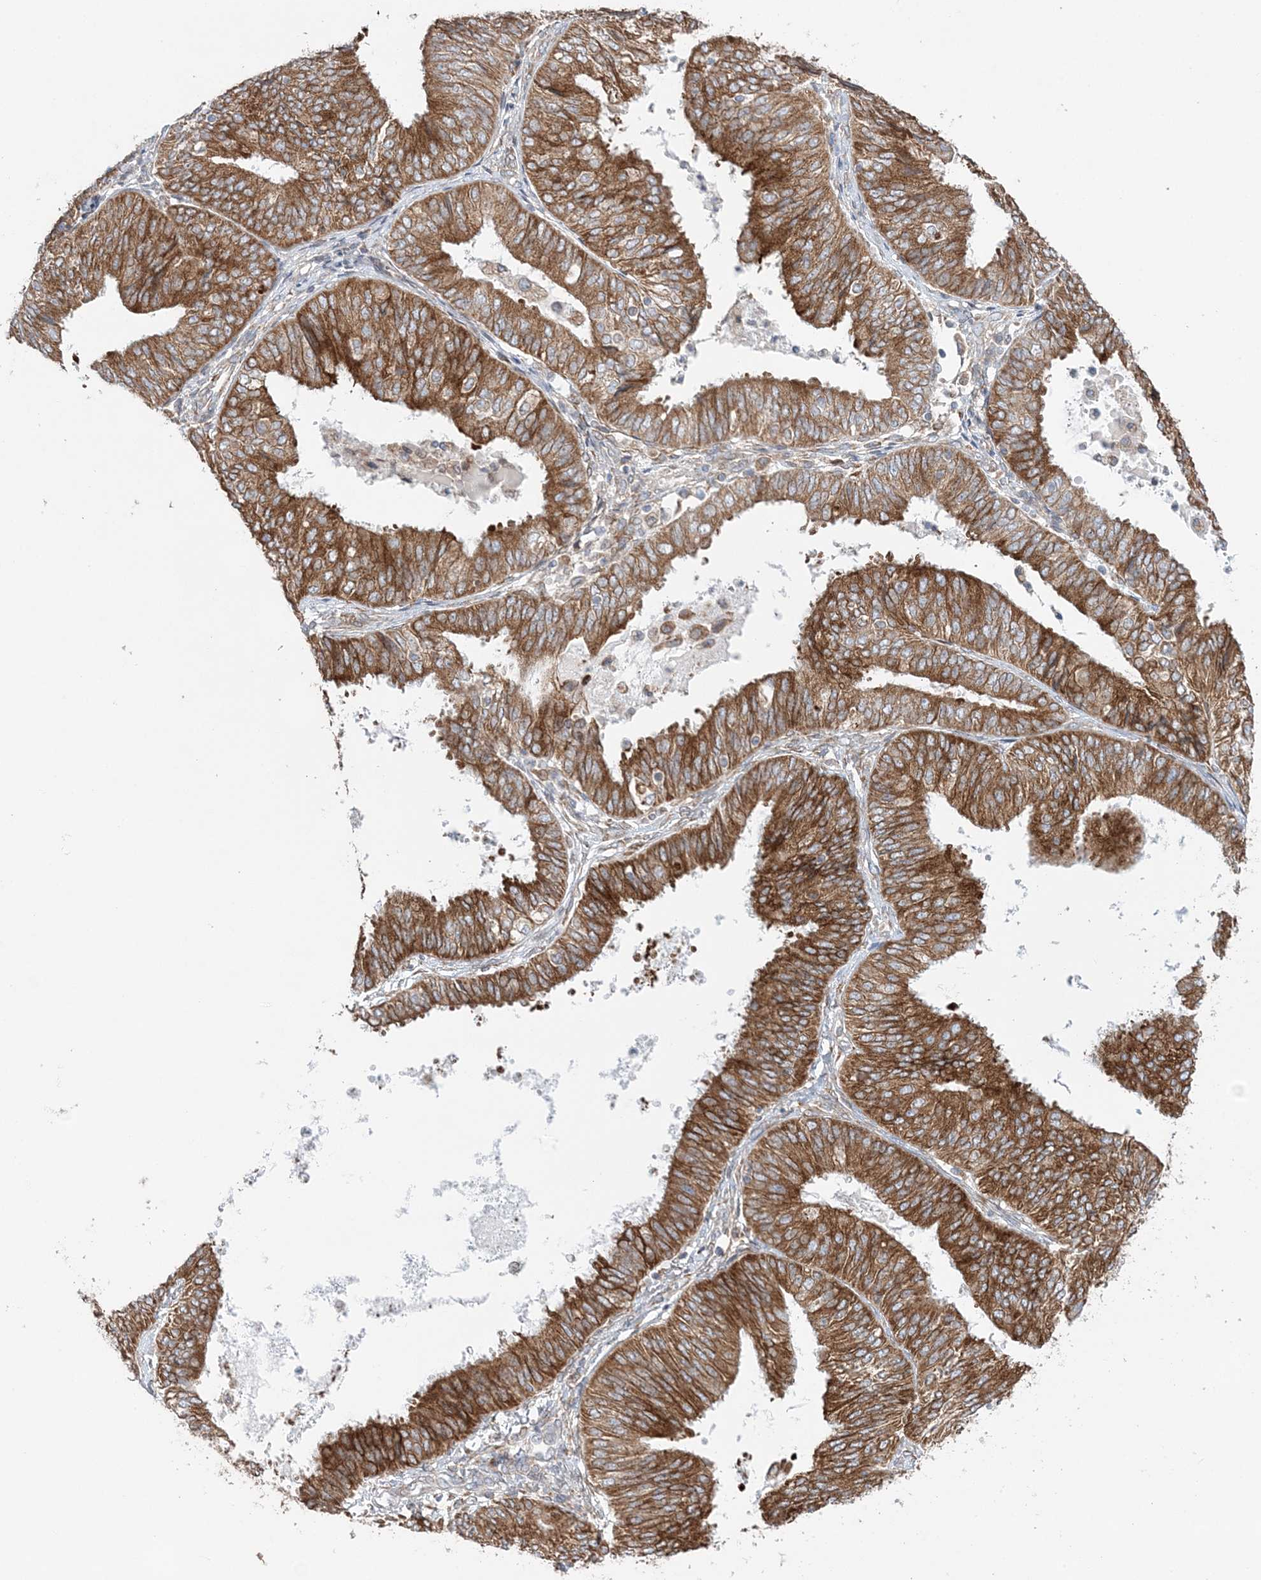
{"staining": {"intensity": "strong", "quantity": ">75%", "location": "cytoplasmic/membranous"}, "tissue": "endometrial cancer", "cell_type": "Tumor cells", "image_type": "cancer", "snomed": [{"axis": "morphology", "description": "Adenocarcinoma, NOS"}, {"axis": "topography", "description": "Endometrium"}], "caption": "Endometrial adenocarcinoma was stained to show a protein in brown. There is high levels of strong cytoplasmic/membranous positivity in about >75% of tumor cells.", "gene": "TMED10", "patient": {"sex": "female", "age": 58}}